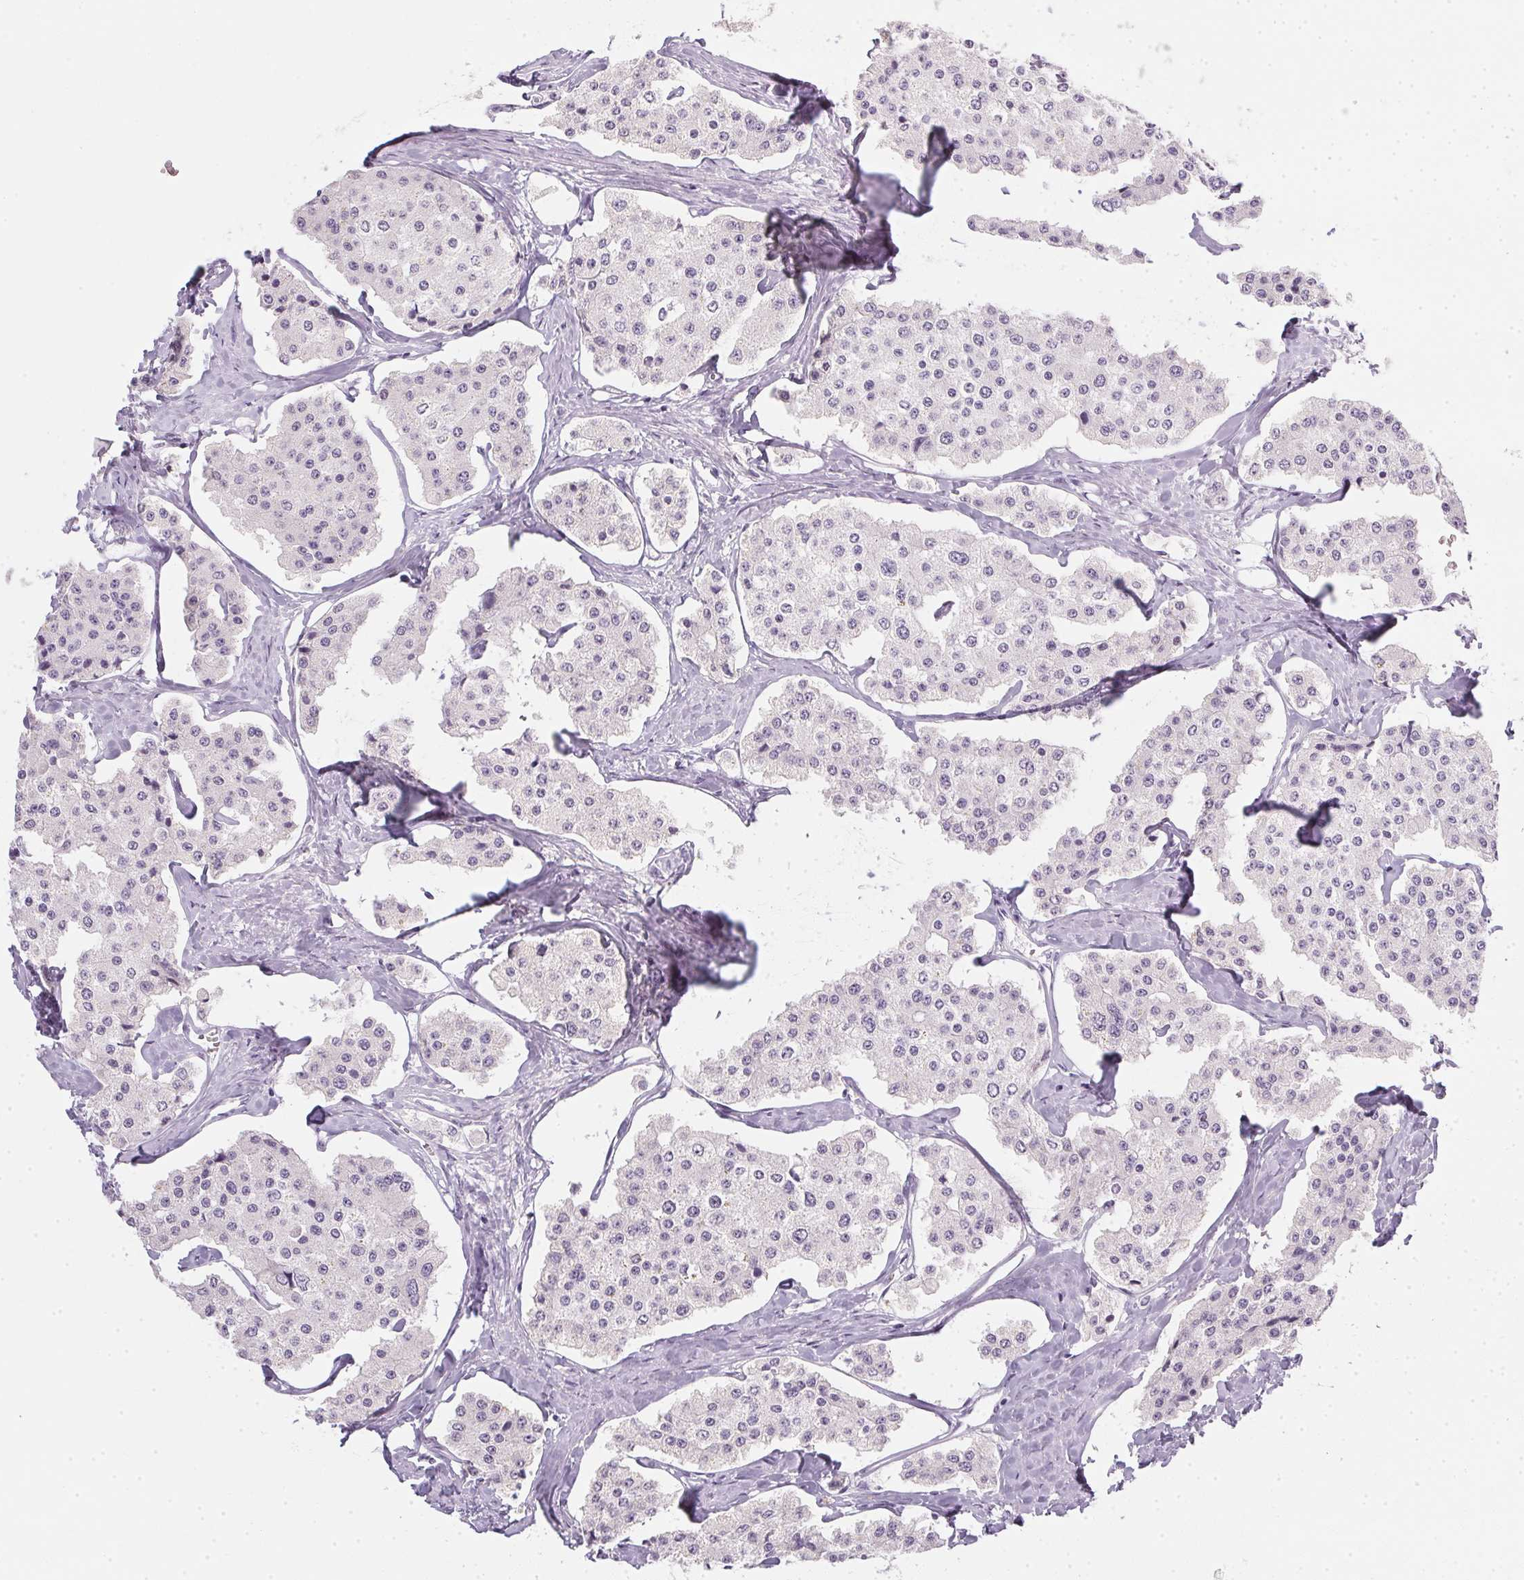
{"staining": {"intensity": "negative", "quantity": "none", "location": "none"}, "tissue": "carcinoid", "cell_type": "Tumor cells", "image_type": "cancer", "snomed": [{"axis": "morphology", "description": "Carcinoid, malignant, NOS"}, {"axis": "topography", "description": "Small intestine"}], "caption": "Photomicrograph shows no protein expression in tumor cells of carcinoid tissue.", "gene": "TMEM72", "patient": {"sex": "female", "age": 65}}